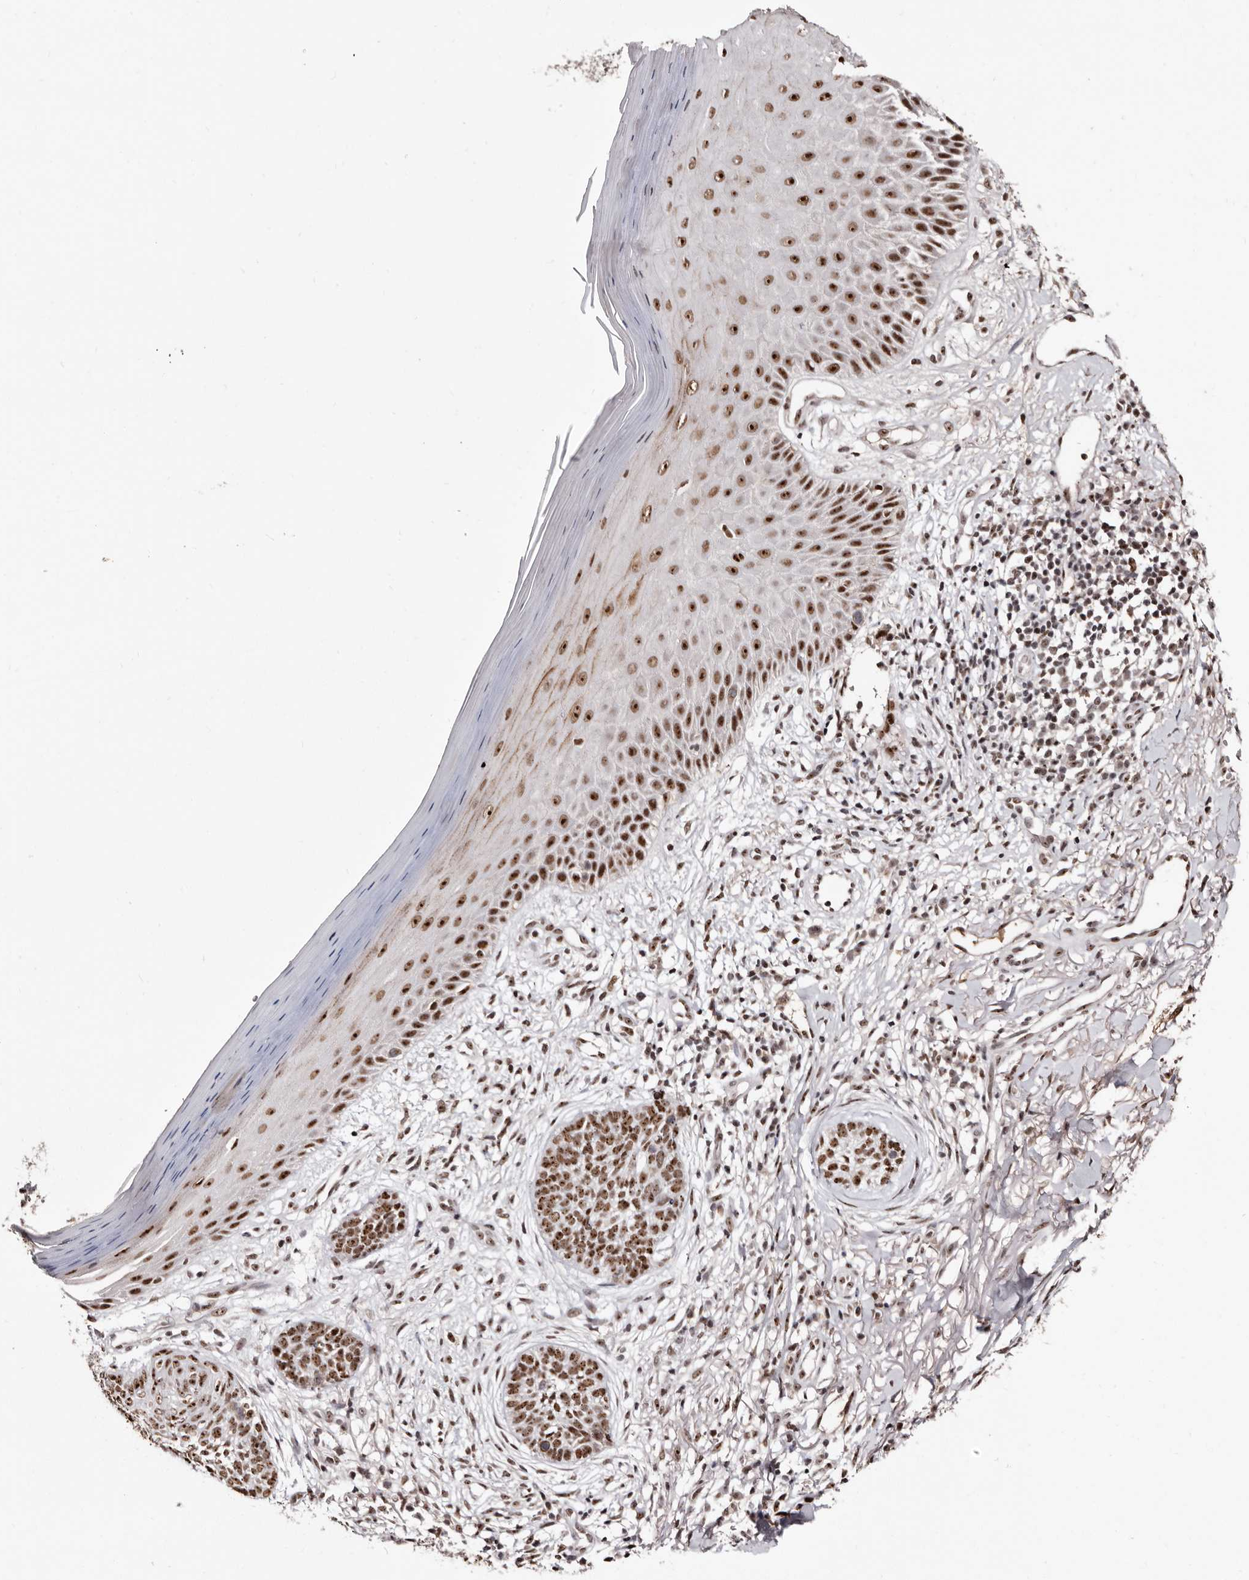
{"staining": {"intensity": "moderate", "quantity": ">75%", "location": "nuclear"}, "tissue": "skin cancer", "cell_type": "Tumor cells", "image_type": "cancer", "snomed": [{"axis": "morphology", "description": "Normal tissue, NOS"}, {"axis": "morphology", "description": "Basal cell carcinoma"}, {"axis": "topography", "description": "Skin"}], "caption": "Brown immunohistochemical staining in human skin cancer (basal cell carcinoma) reveals moderate nuclear staining in about >75% of tumor cells. The staining is performed using DAB brown chromogen to label protein expression. The nuclei are counter-stained blue using hematoxylin.", "gene": "ANAPC11", "patient": {"sex": "male", "age": 67}}